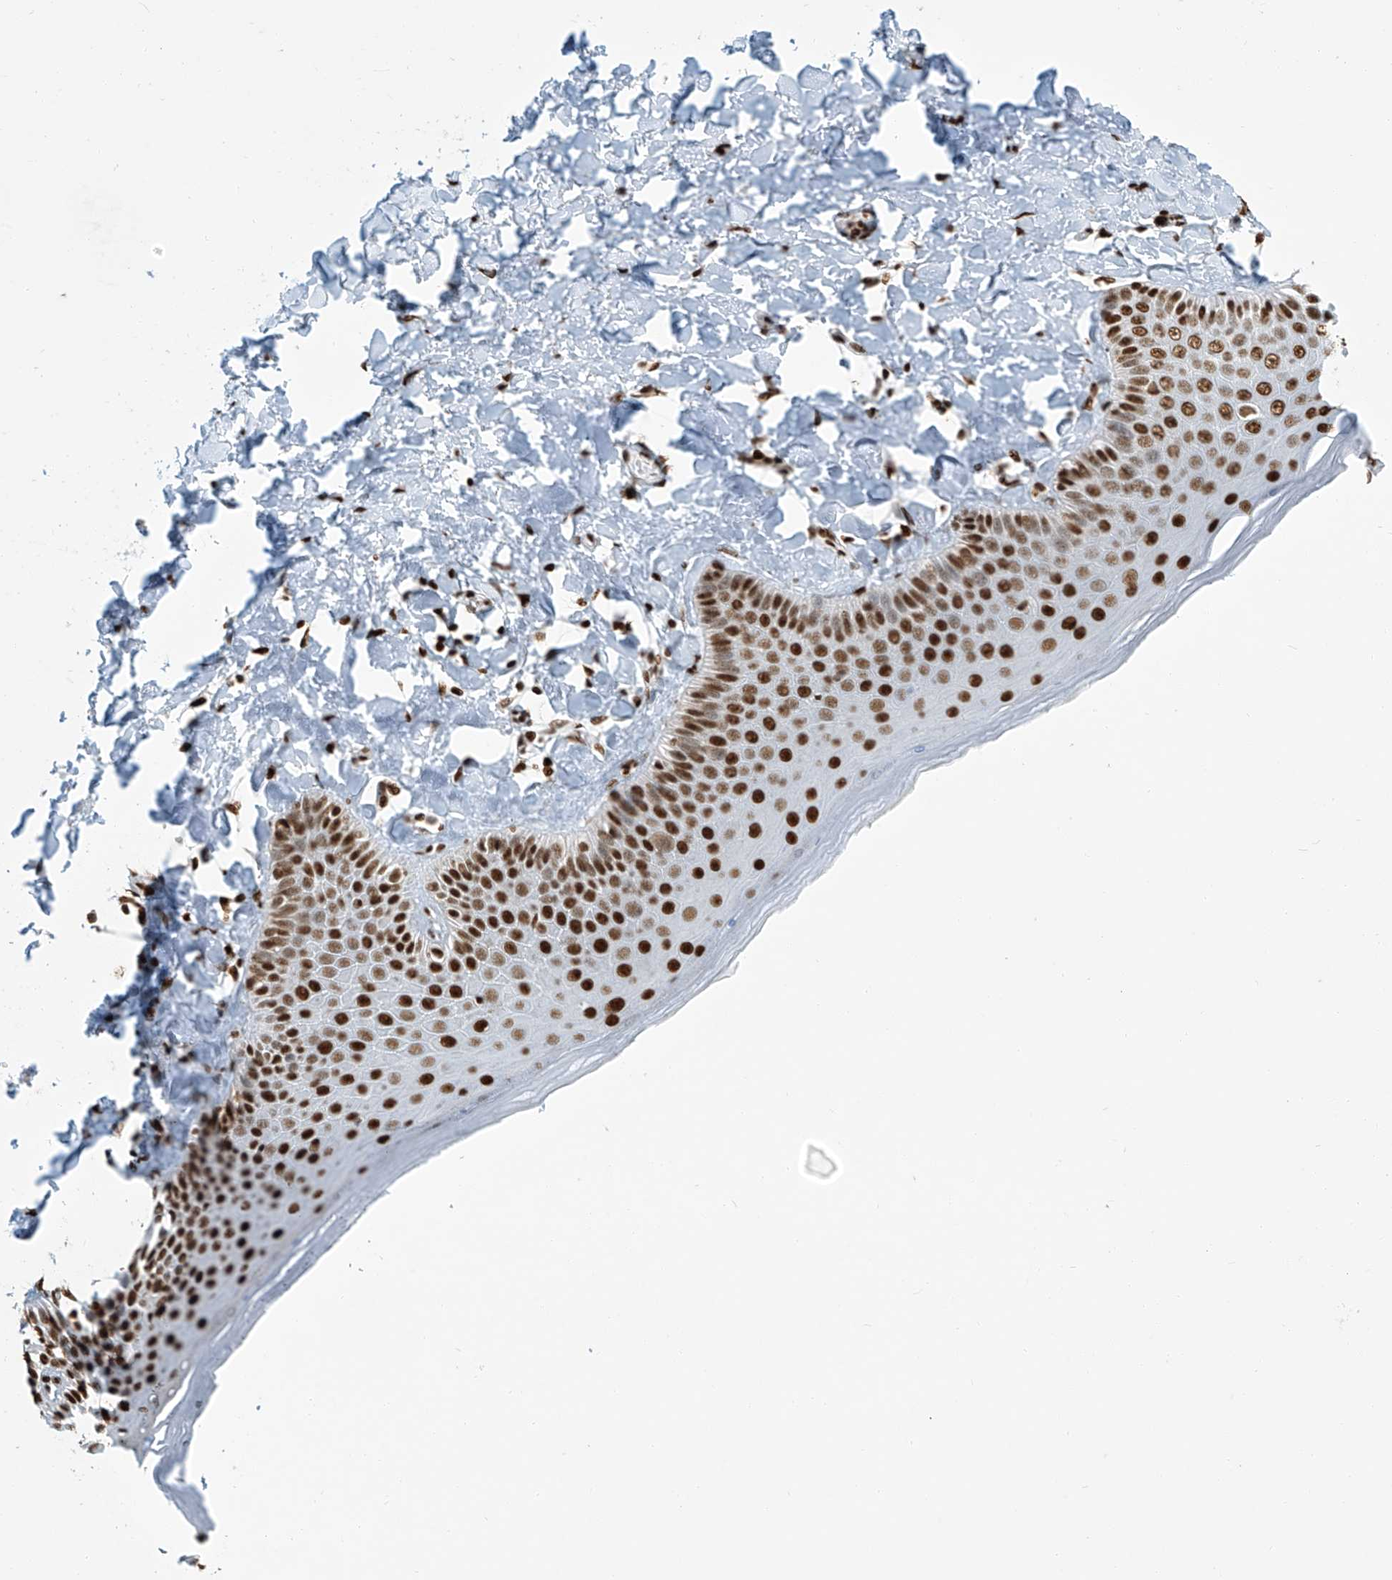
{"staining": {"intensity": "strong", "quantity": ">75%", "location": "nuclear"}, "tissue": "skin", "cell_type": "Epidermal cells", "image_type": "normal", "snomed": [{"axis": "morphology", "description": "Normal tissue, NOS"}, {"axis": "topography", "description": "Anal"}], "caption": "Protein staining demonstrates strong nuclear expression in approximately >75% of epidermal cells in normal skin. (DAB = brown stain, brightfield microscopy at high magnification).", "gene": "ENSG00000257390", "patient": {"sex": "male", "age": 69}}